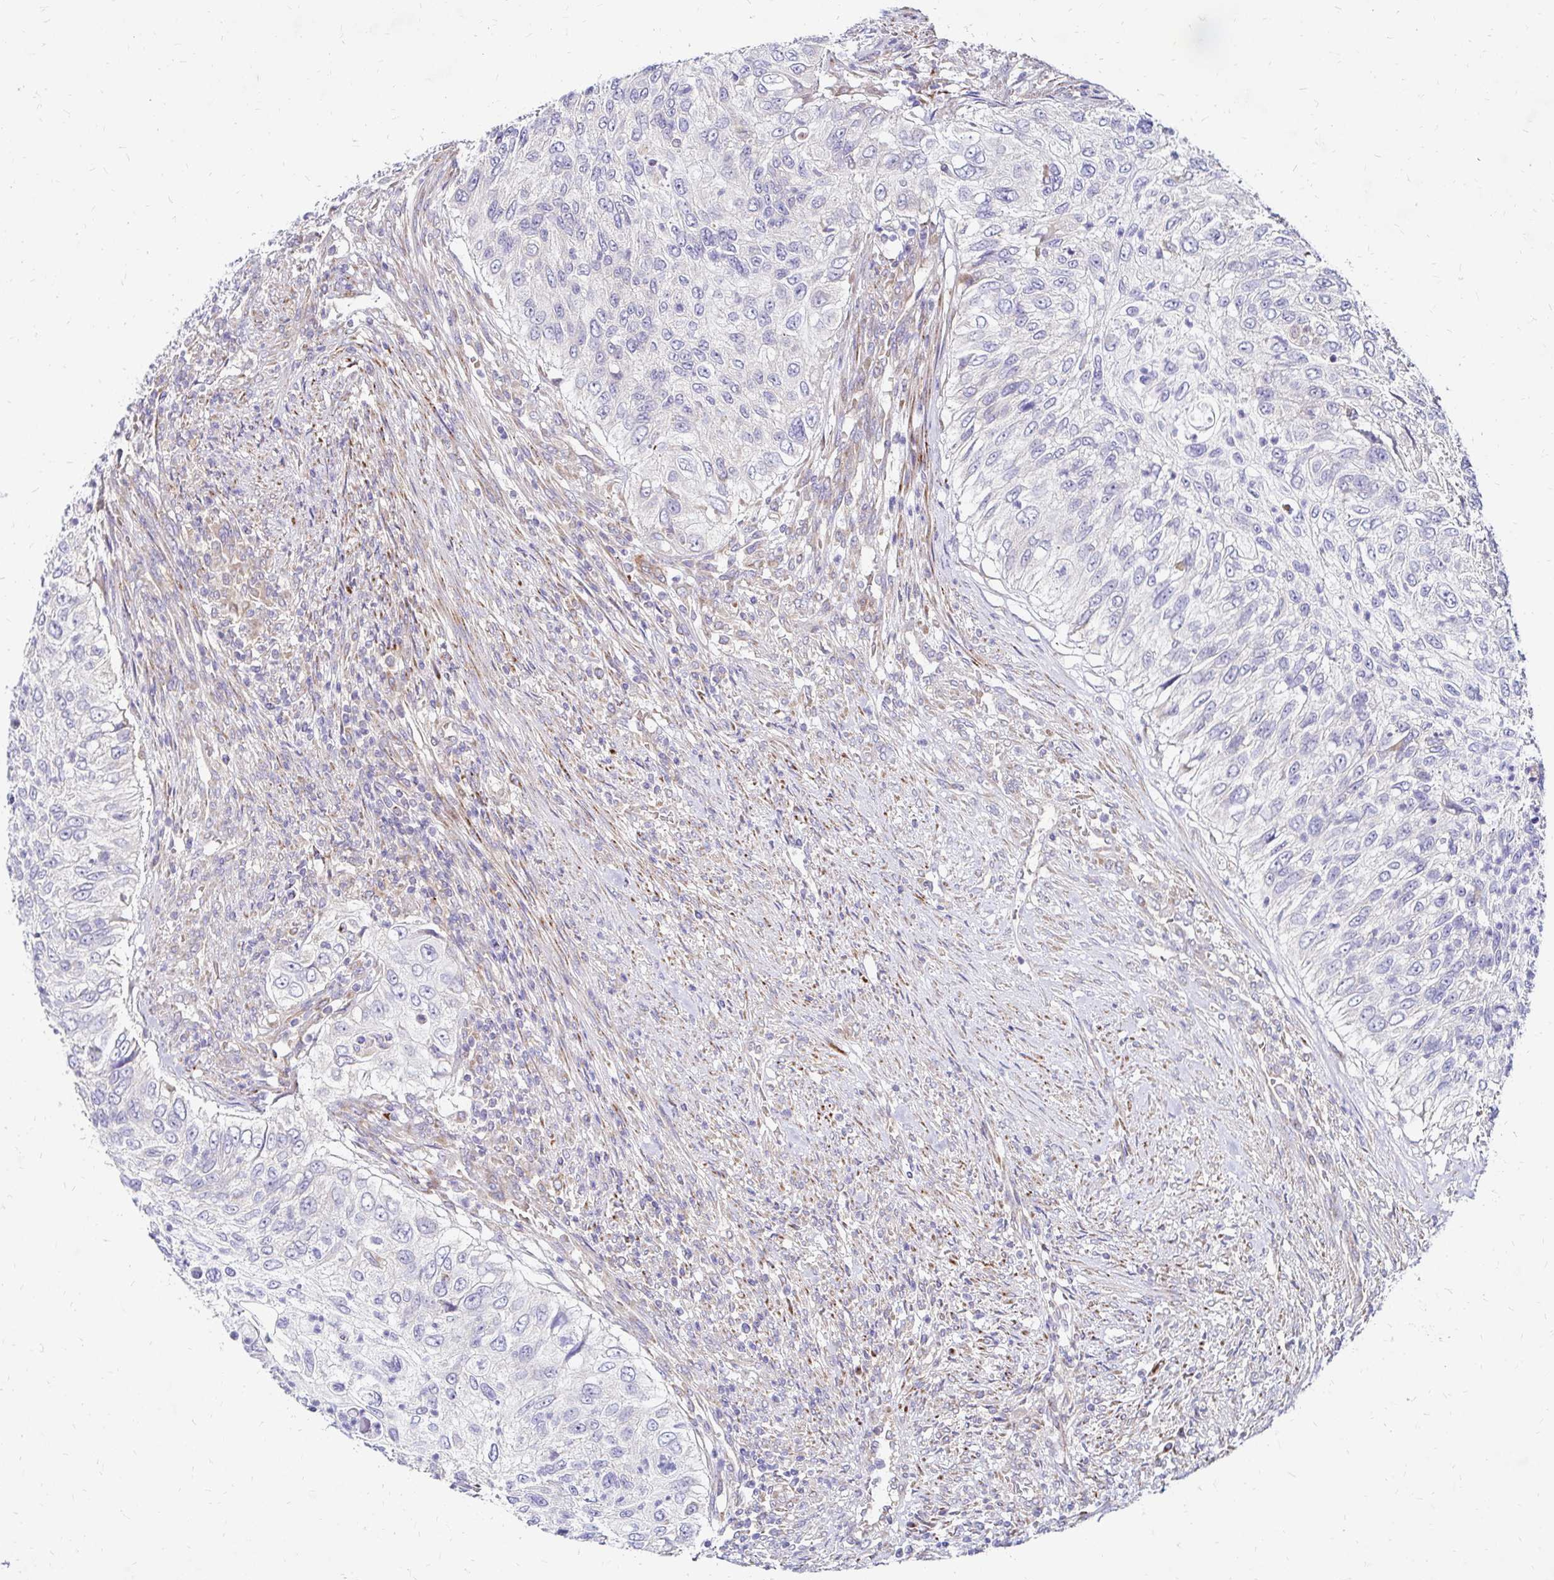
{"staining": {"intensity": "negative", "quantity": "none", "location": "none"}, "tissue": "urothelial cancer", "cell_type": "Tumor cells", "image_type": "cancer", "snomed": [{"axis": "morphology", "description": "Urothelial carcinoma, High grade"}, {"axis": "topography", "description": "Urinary bladder"}], "caption": "Tumor cells are negative for brown protein staining in urothelial carcinoma (high-grade).", "gene": "IDUA", "patient": {"sex": "female", "age": 60}}